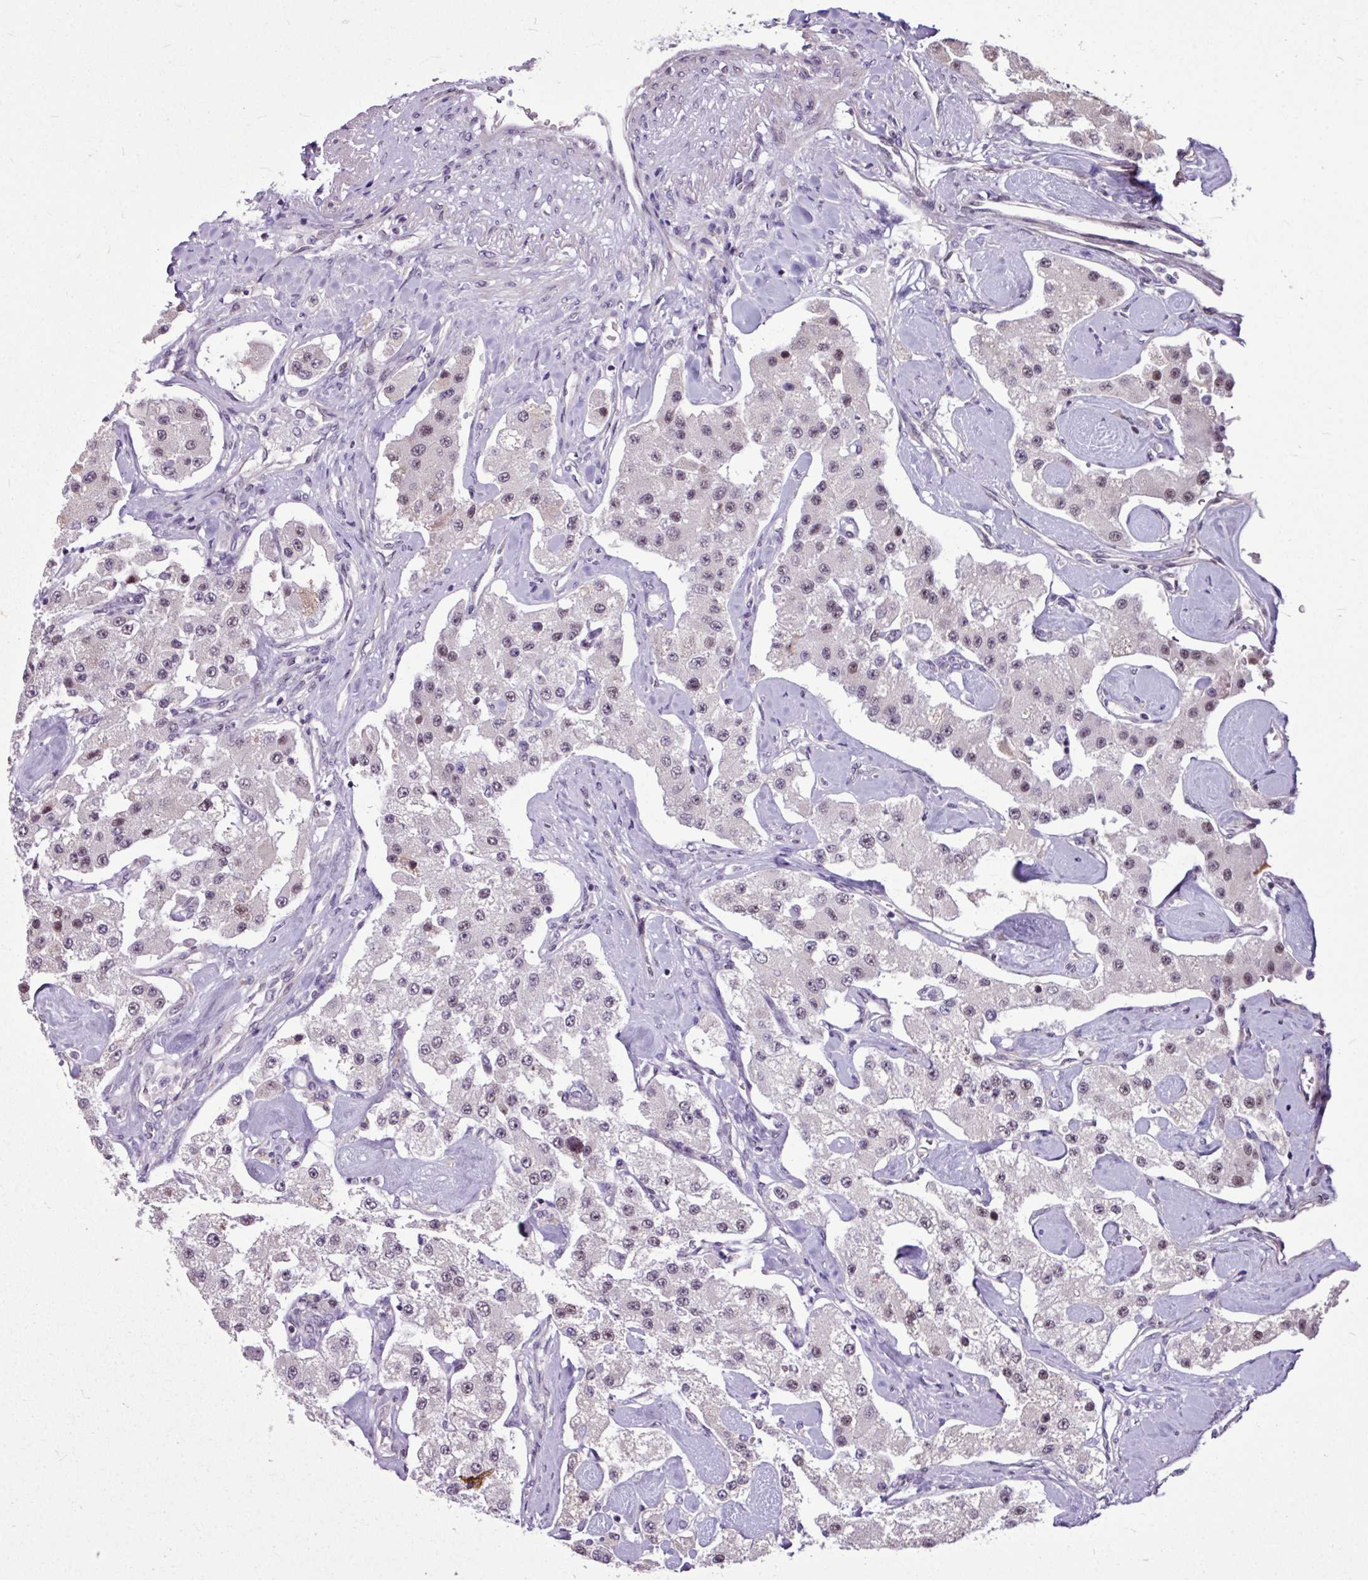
{"staining": {"intensity": "moderate", "quantity": "<25%", "location": "nuclear"}, "tissue": "carcinoid", "cell_type": "Tumor cells", "image_type": "cancer", "snomed": [{"axis": "morphology", "description": "Carcinoid, malignant, NOS"}, {"axis": "topography", "description": "Pancreas"}], "caption": "Tumor cells show low levels of moderate nuclear expression in approximately <25% of cells in human malignant carcinoid.", "gene": "UTP18", "patient": {"sex": "male", "age": 41}}